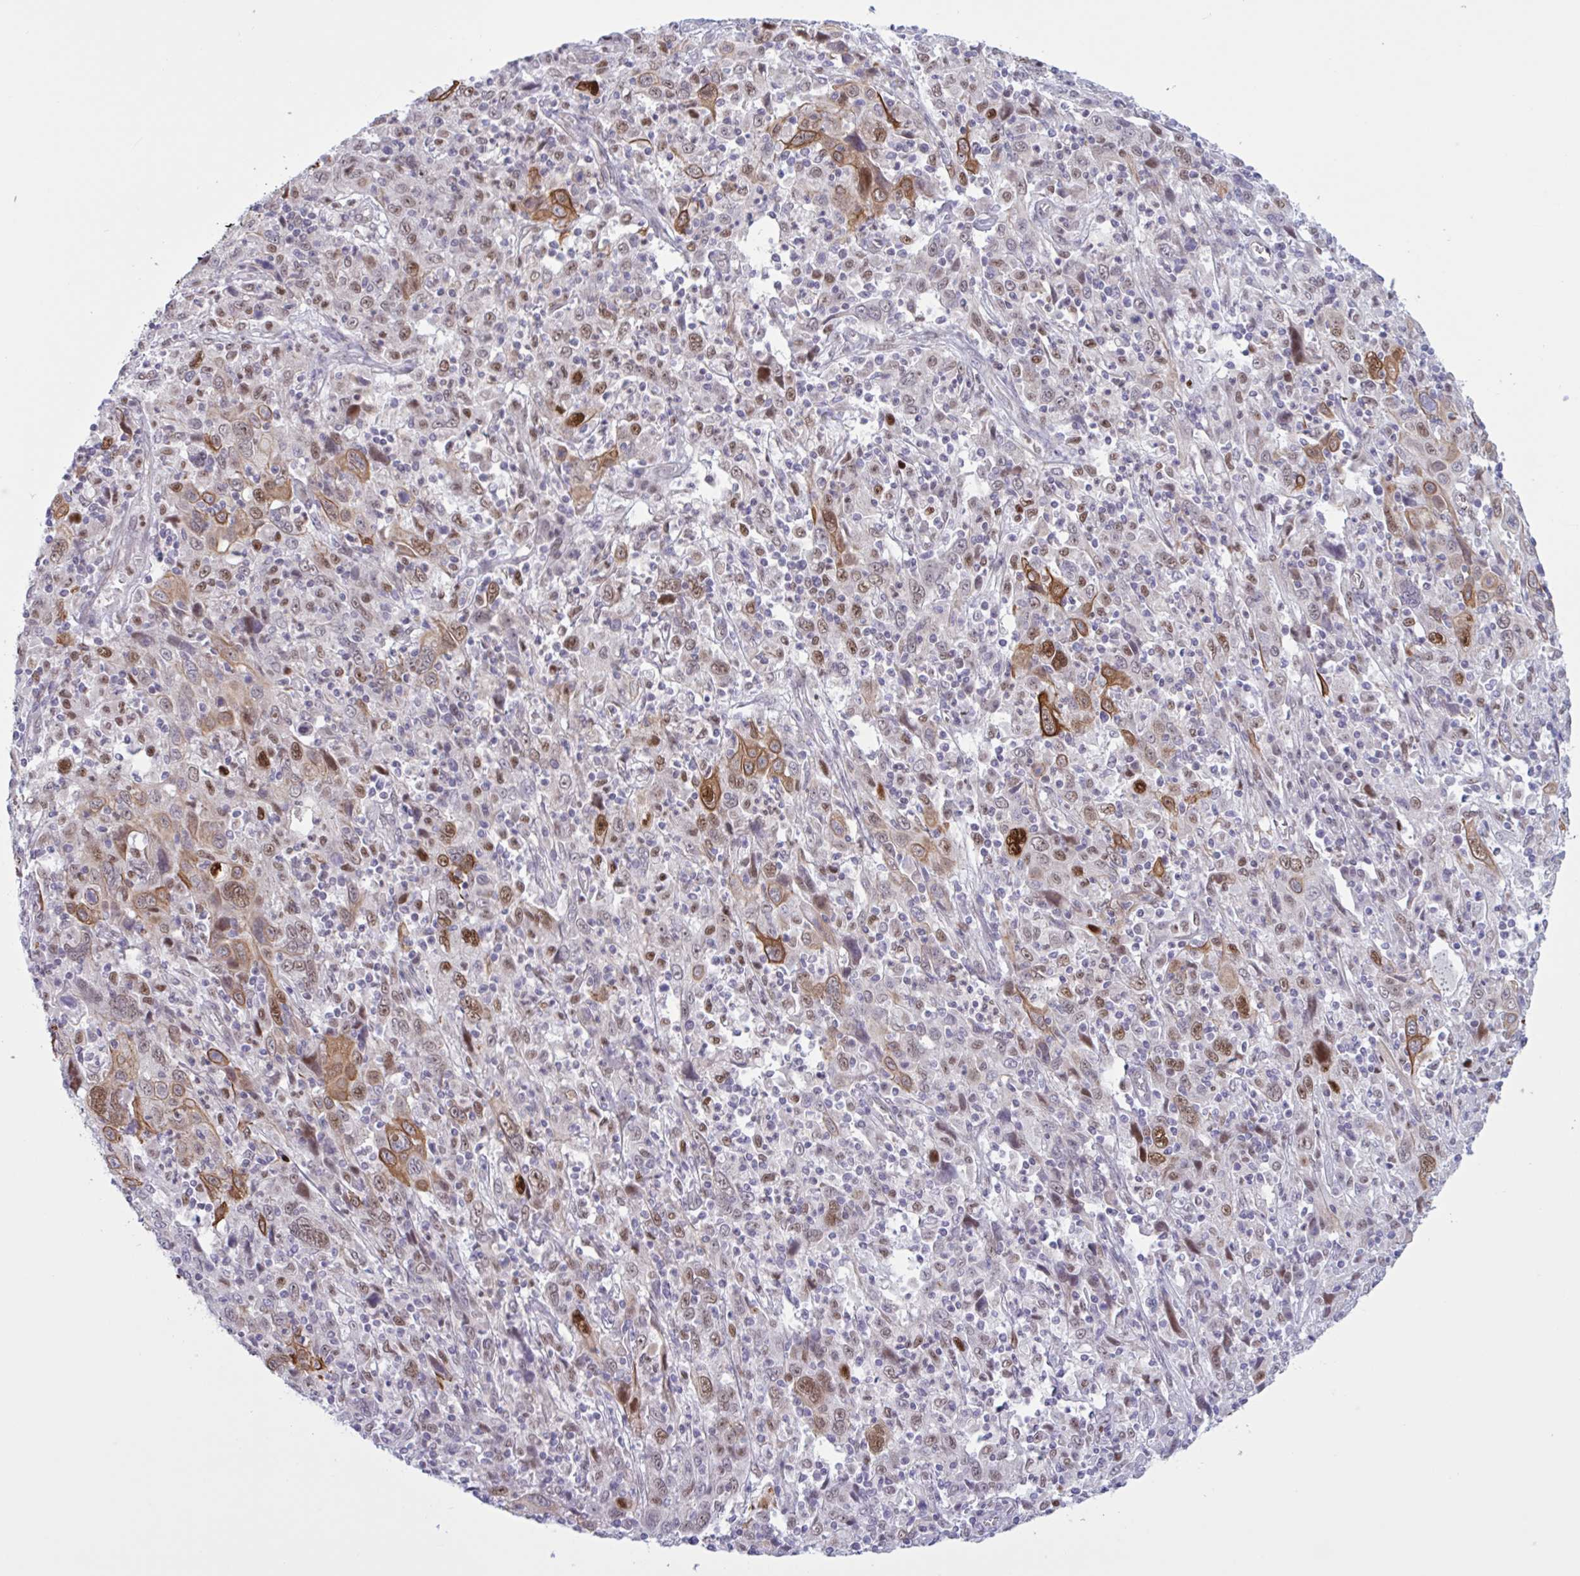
{"staining": {"intensity": "strong", "quantity": "<25%", "location": "cytoplasmic/membranous,nuclear"}, "tissue": "cervical cancer", "cell_type": "Tumor cells", "image_type": "cancer", "snomed": [{"axis": "morphology", "description": "Squamous cell carcinoma, NOS"}, {"axis": "topography", "description": "Cervix"}], "caption": "Protein expression analysis of human cervical squamous cell carcinoma reveals strong cytoplasmic/membranous and nuclear positivity in approximately <25% of tumor cells.", "gene": "PRMT6", "patient": {"sex": "female", "age": 46}}